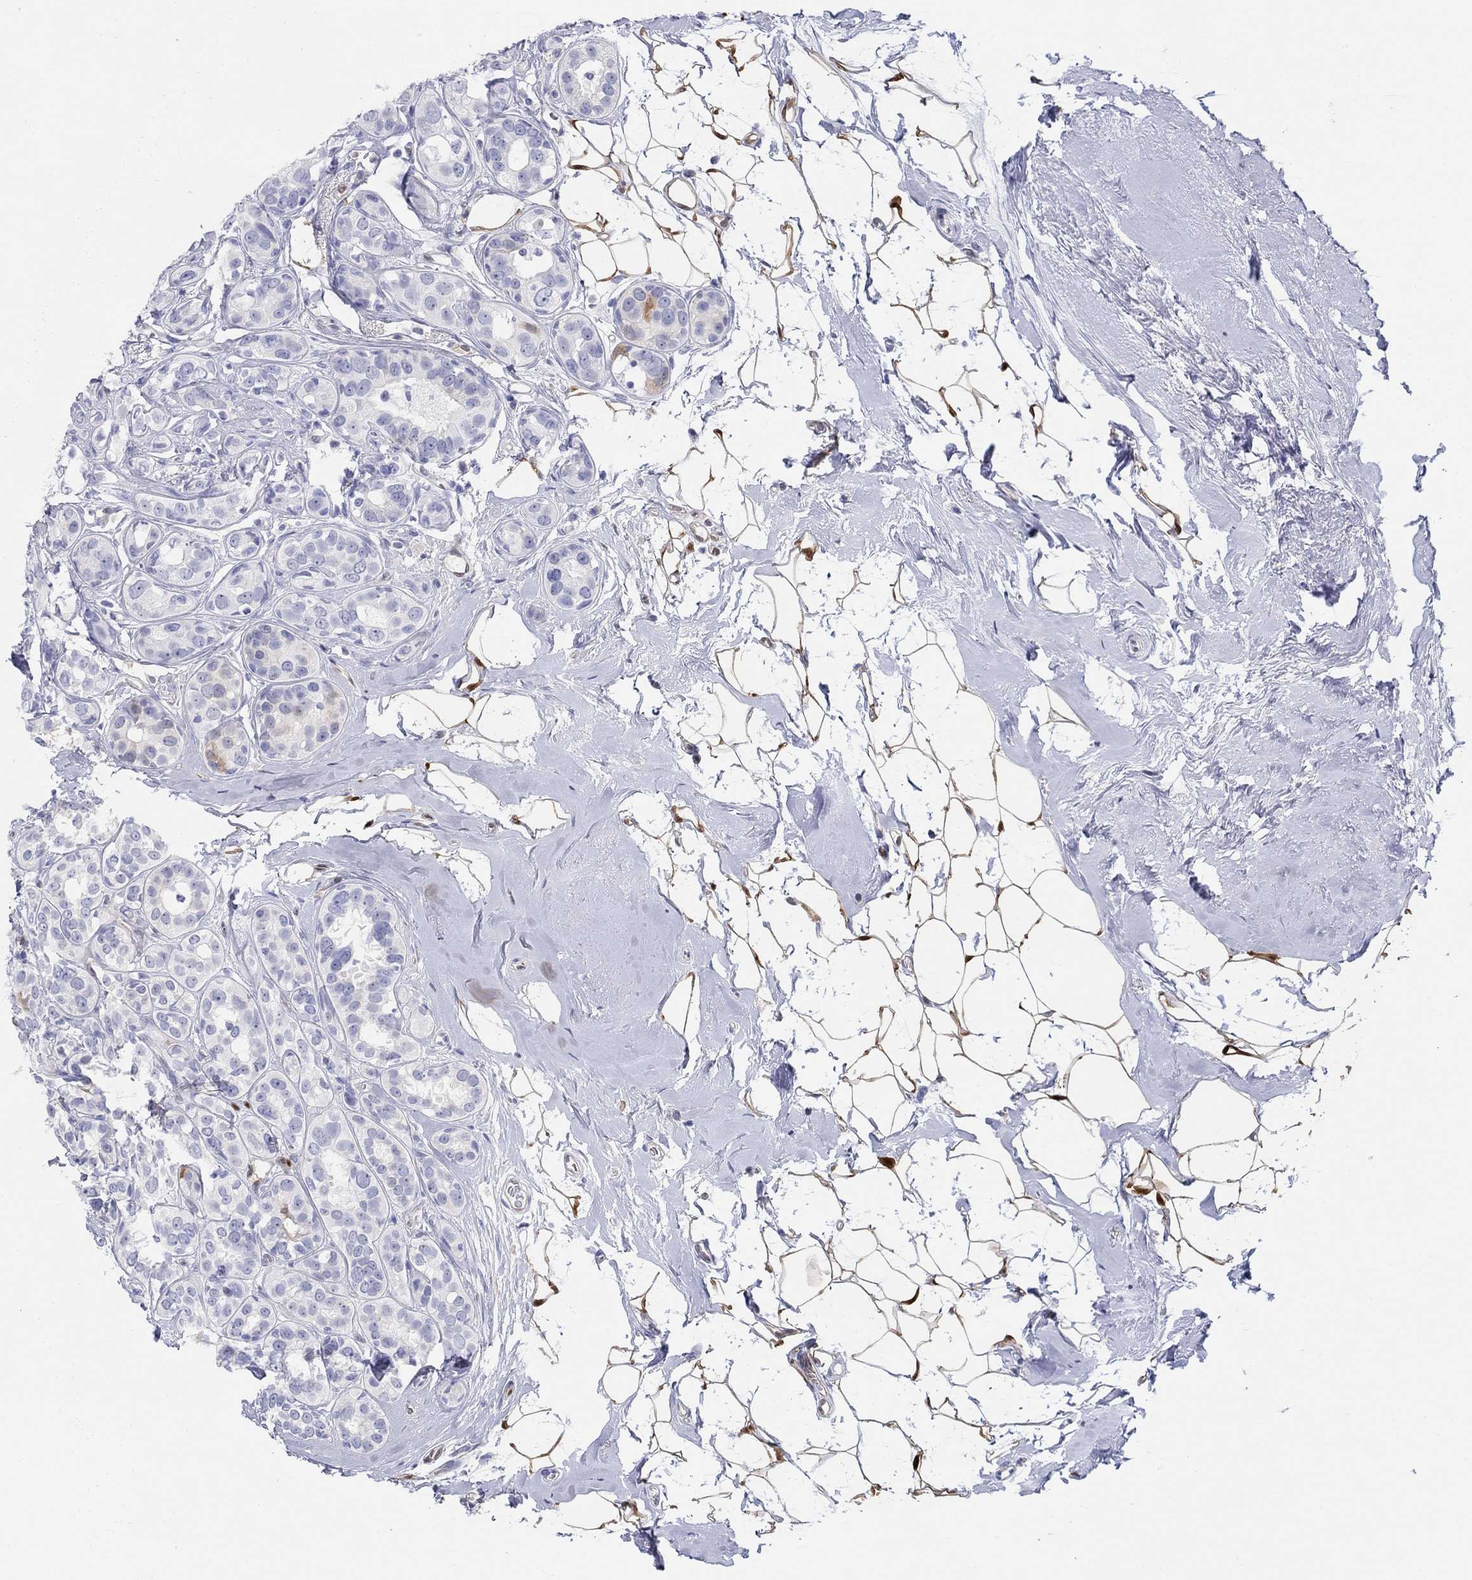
{"staining": {"intensity": "negative", "quantity": "none", "location": "none"}, "tissue": "breast cancer", "cell_type": "Tumor cells", "image_type": "cancer", "snomed": [{"axis": "morphology", "description": "Duct carcinoma"}, {"axis": "topography", "description": "Breast"}], "caption": "Histopathology image shows no significant protein expression in tumor cells of breast invasive ductal carcinoma. The staining was performed using DAB to visualize the protein expression in brown, while the nuclei were stained in blue with hematoxylin (Magnification: 20x).", "gene": "AKR1C2", "patient": {"sex": "female", "age": 55}}